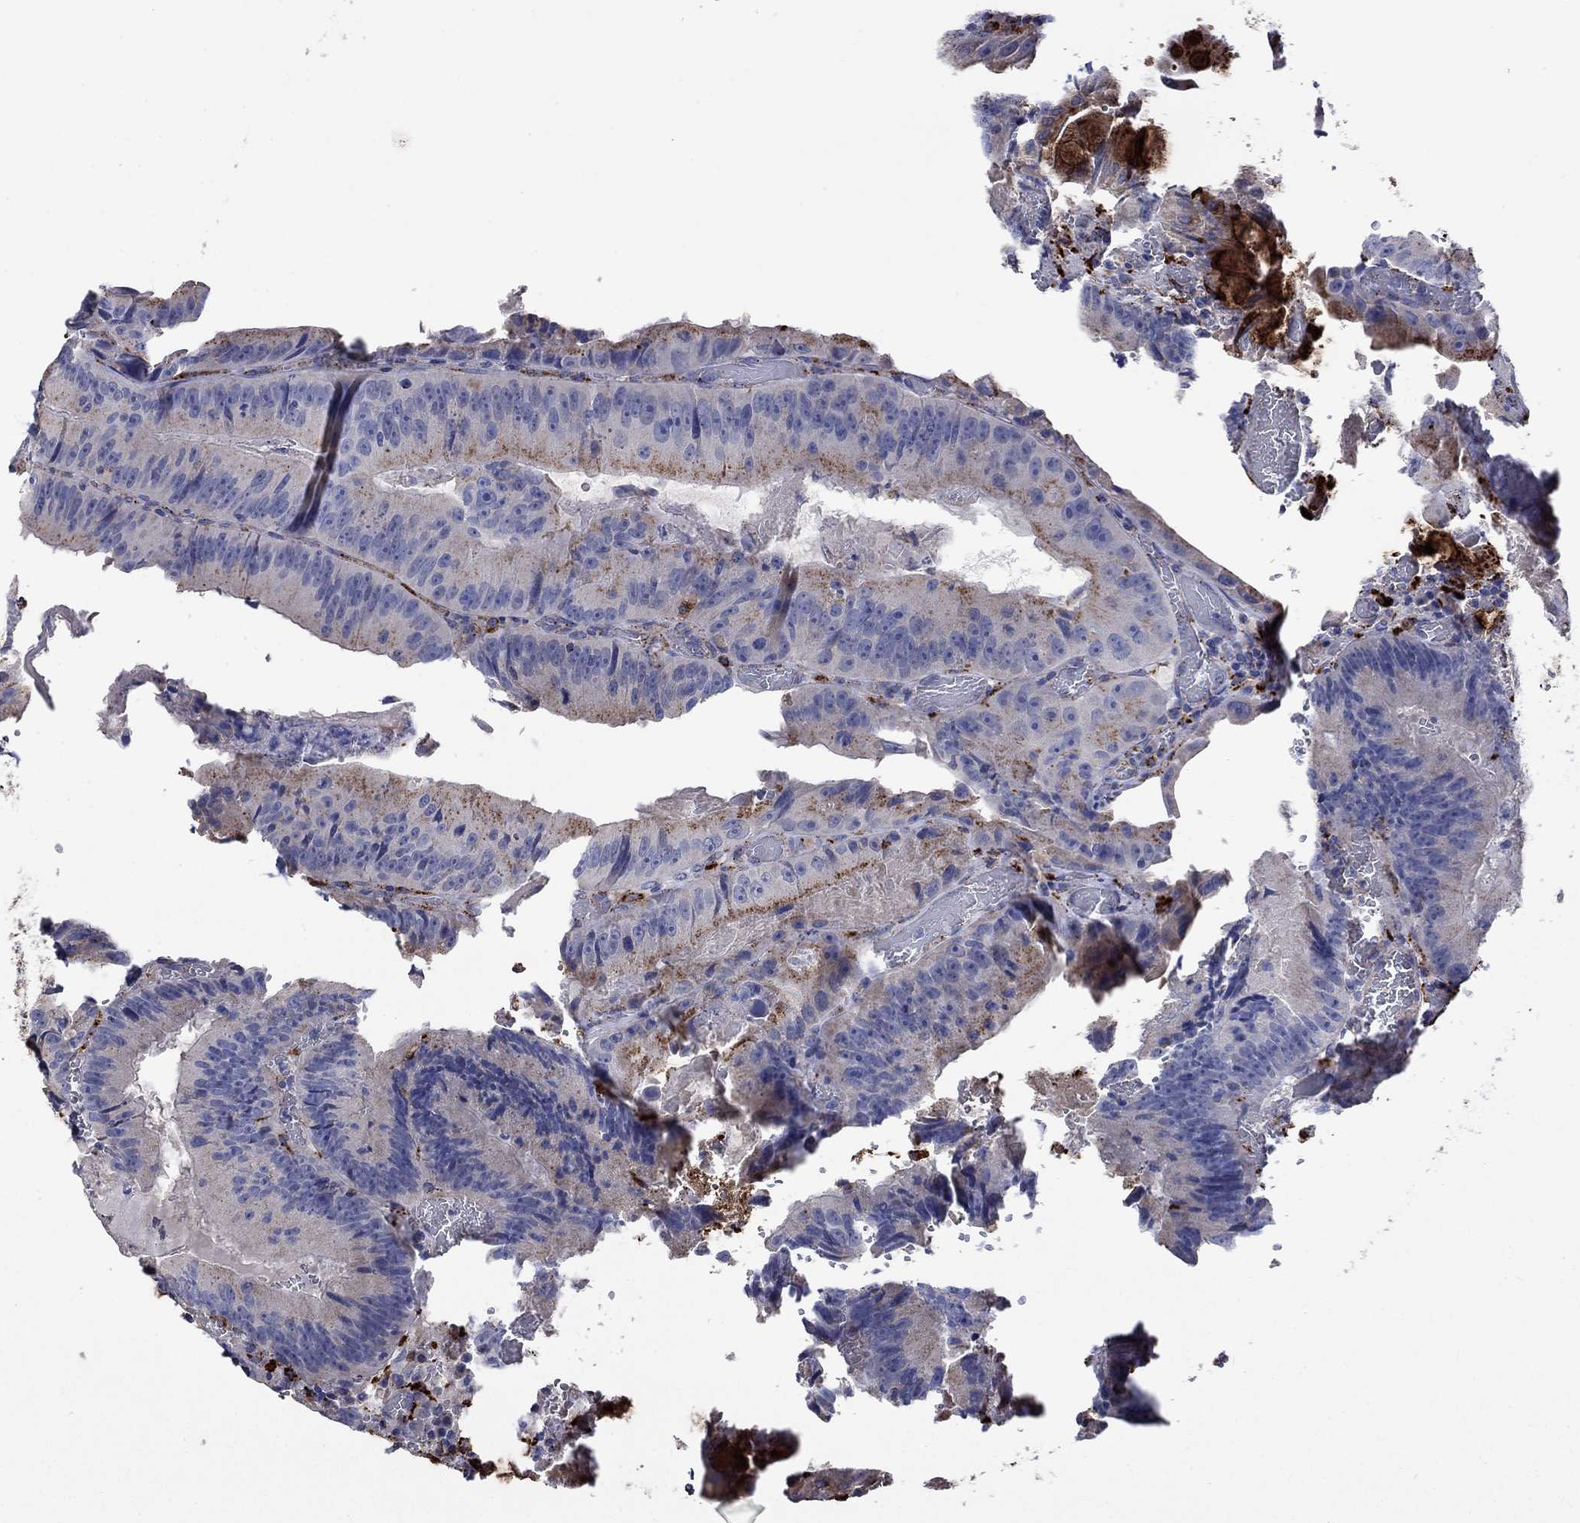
{"staining": {"intensity": "moderate", "quantity": "25%-75%", "location": "cytoplasmic/membranous"}, "tissue": "colorectal cancer", "cell_type": "Tumor cells", "image_type": "cancer", "snomed": [{"axis": "morphology", "description": "Adenocarcinoma, NOS"}, {"axis": "topography", "description": "Colon"}], "caption": "This is an image of immunohistochemistry (IHC) staining of colorectal cancer, which shows moderate staining in the cytoplasmic/membranous of tumor cells.", "gene": "CTSB", "patient": {"sex": "female", "age": 86}}